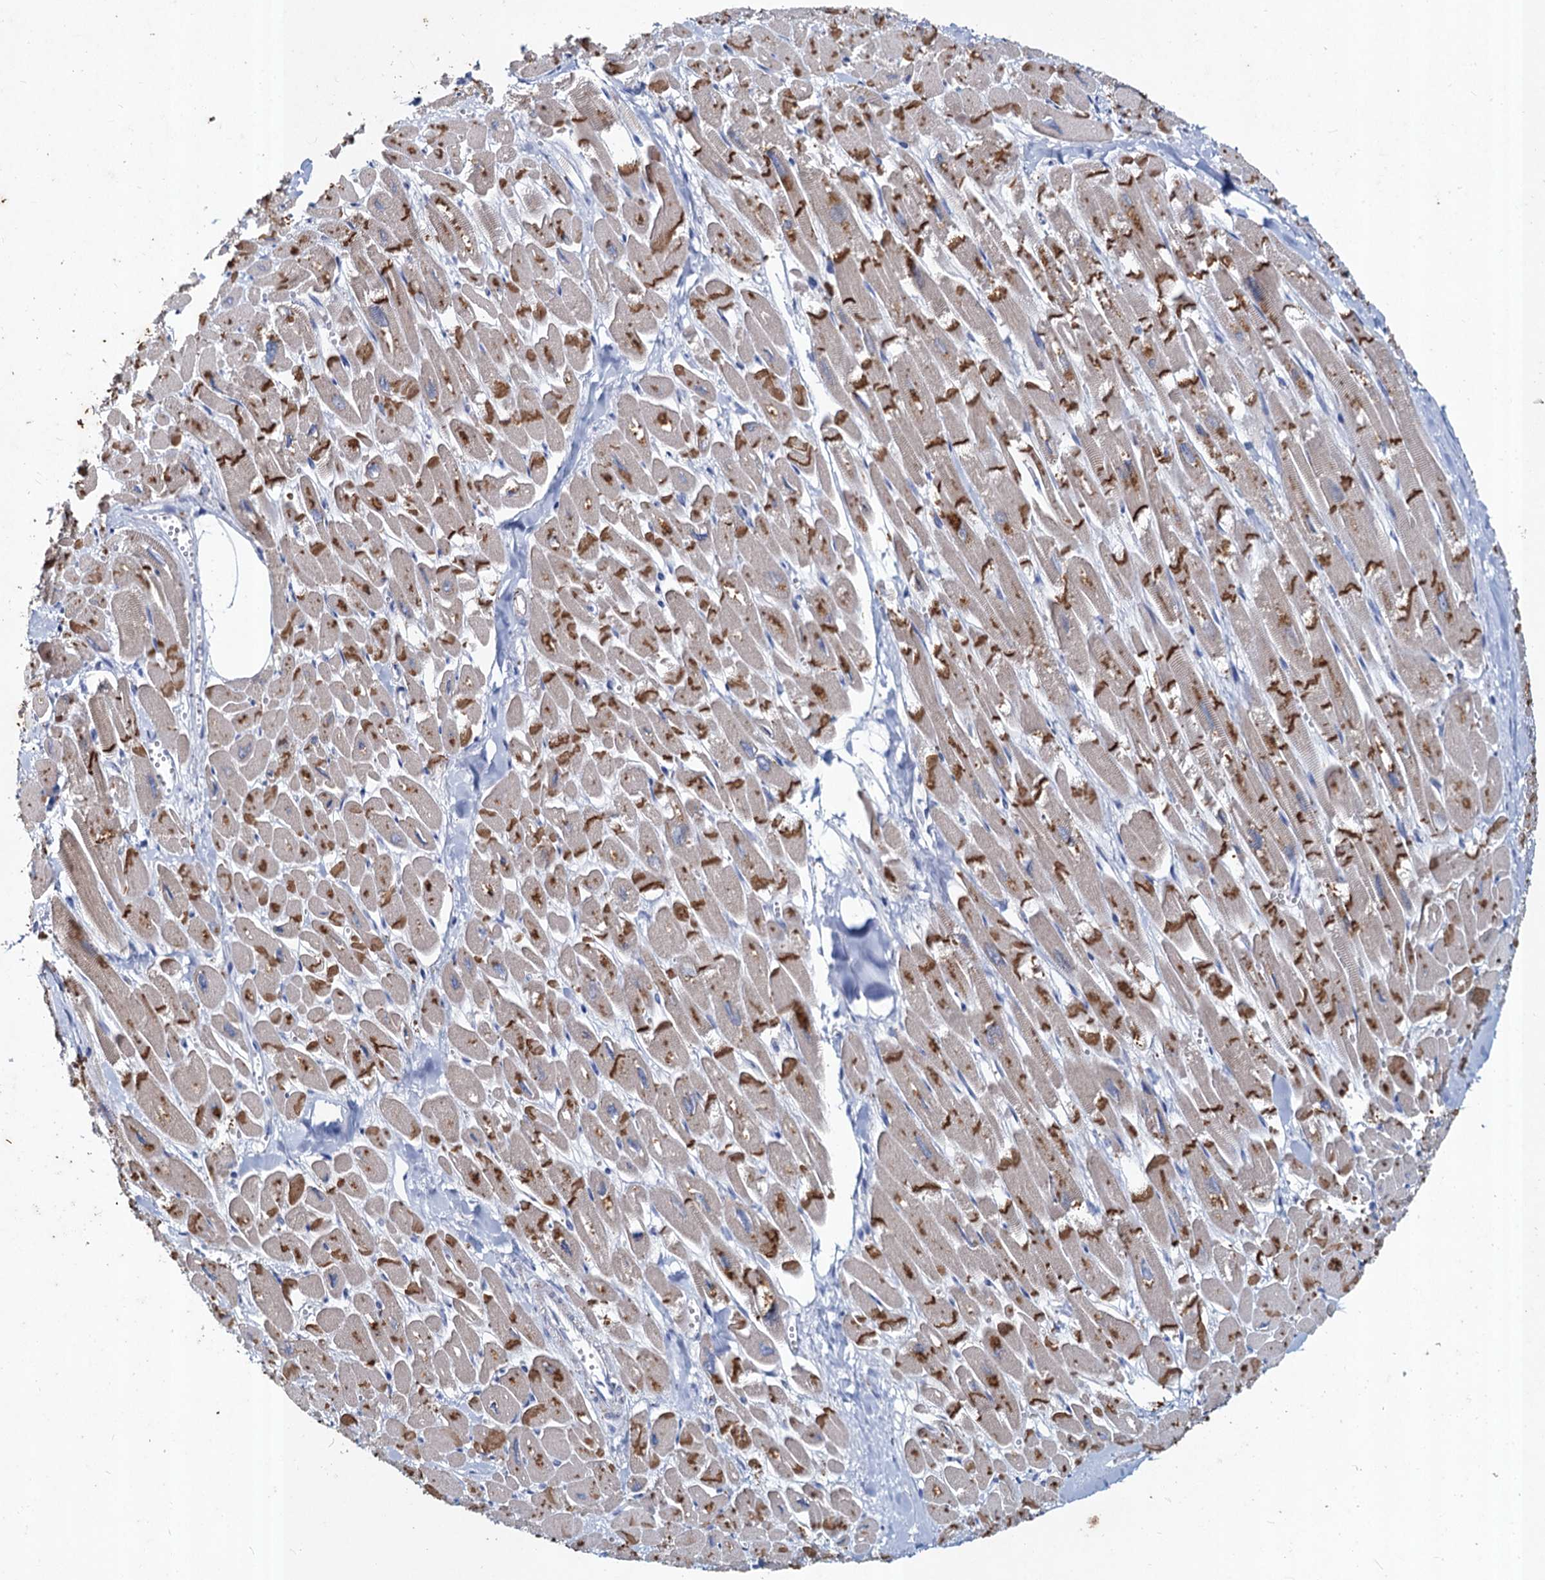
{"staining": {"intensity": "strong", "quantity": "25%-75%", "location": "cytoplasmic/membranous"}, "tissue": "heart muscle", "cell_type": "Cardiomyocytes", "image_type": "normal", "snomed": [{"axis": "morphology", "description": "Normal tissue, NOS"}, {"axis": "topography", "description": "Heart"}], "caption": "Immunohistochemistry micrograph of benign human heart muscle stained for a protein (brown), which shows high levels of strong cytoplasmic/membranous expression in approximately 25%-75% of cardiomyocytes.", "gene": "TMX2", "patient": {"sex": "male", "age": 54}}